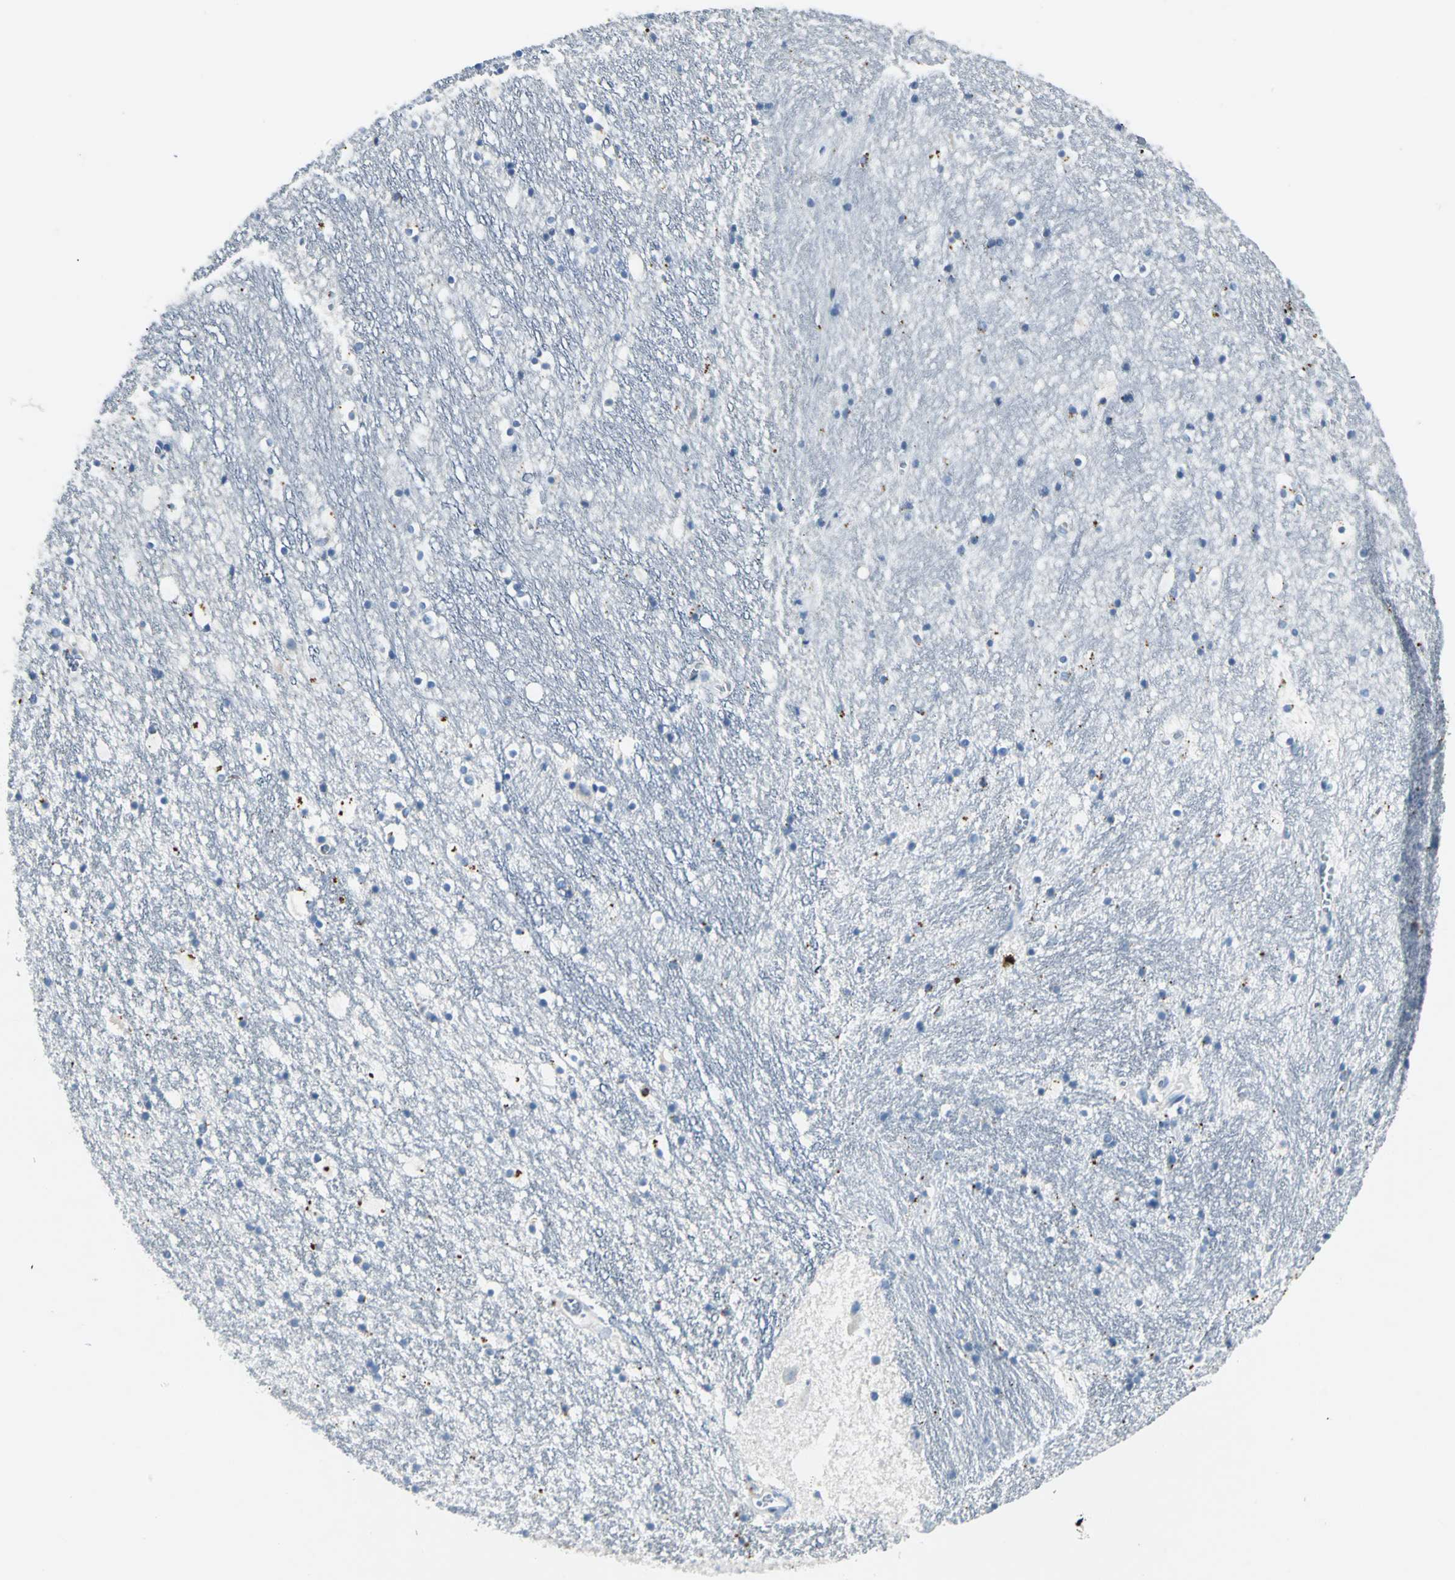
{"staining": {"intensity": "negative", "quantity": "none", "location": "none"}, "tissue": "hippocampus", "cell_type": "Glial cells", "image_type": "normal", "snomed": [{"axis": "morphology", "description": "Normal tissue, NOS"}, {"axis": "topography", "description": "Hippocampus"}], "caption": "IHC histopathology image of unremarkable hippocampus: human hippocampus stained with DAB reveals no significant protein staining in glial cells. The staining was performed using DAB (3,3'-diaminobenzidine) to visualize the protein expression in brown, while the nuclei were stained in blue with hematoxylin (Magnification: 20x).", "gene": "RIPOR1", "patient": {"sex": "male", "age": 45}}